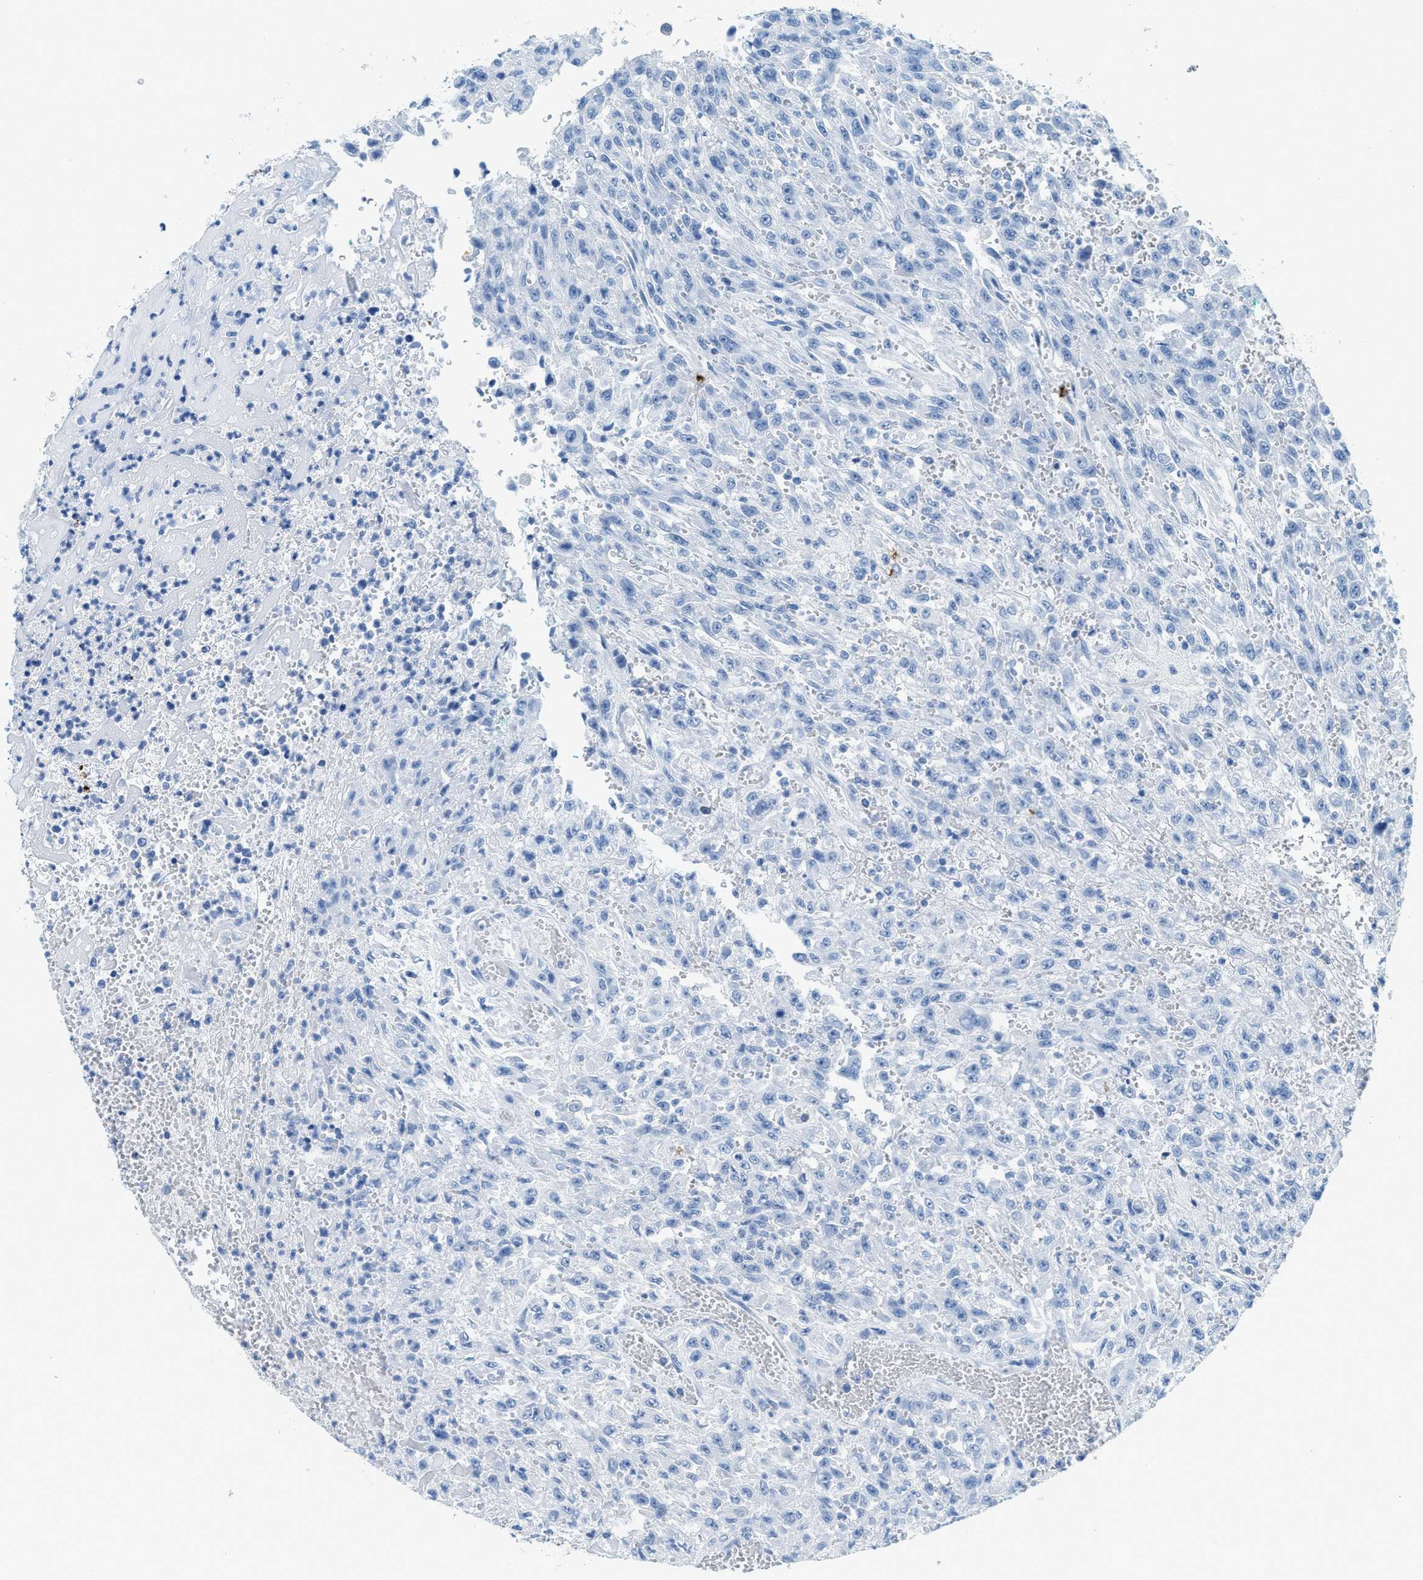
{"staining": {"intensity": "negative", "quantity": "none", "location": "none"}, "tissue": "urothelial cancer", "cell_type": "Tumor cells", "image_type": "cancer", "snomed": [{"axis": "morphology", "description": "Urothelial carcinoma, High grade"}, {"axis": "topography", "description": "Urinary bladder"}], "caption": "DAB immunohistochemical staining of urothelial cancer shows no significant staining in tumor cells.", "gene": "TPSAB1", "patient": {"sex": "male", "age": 46}}